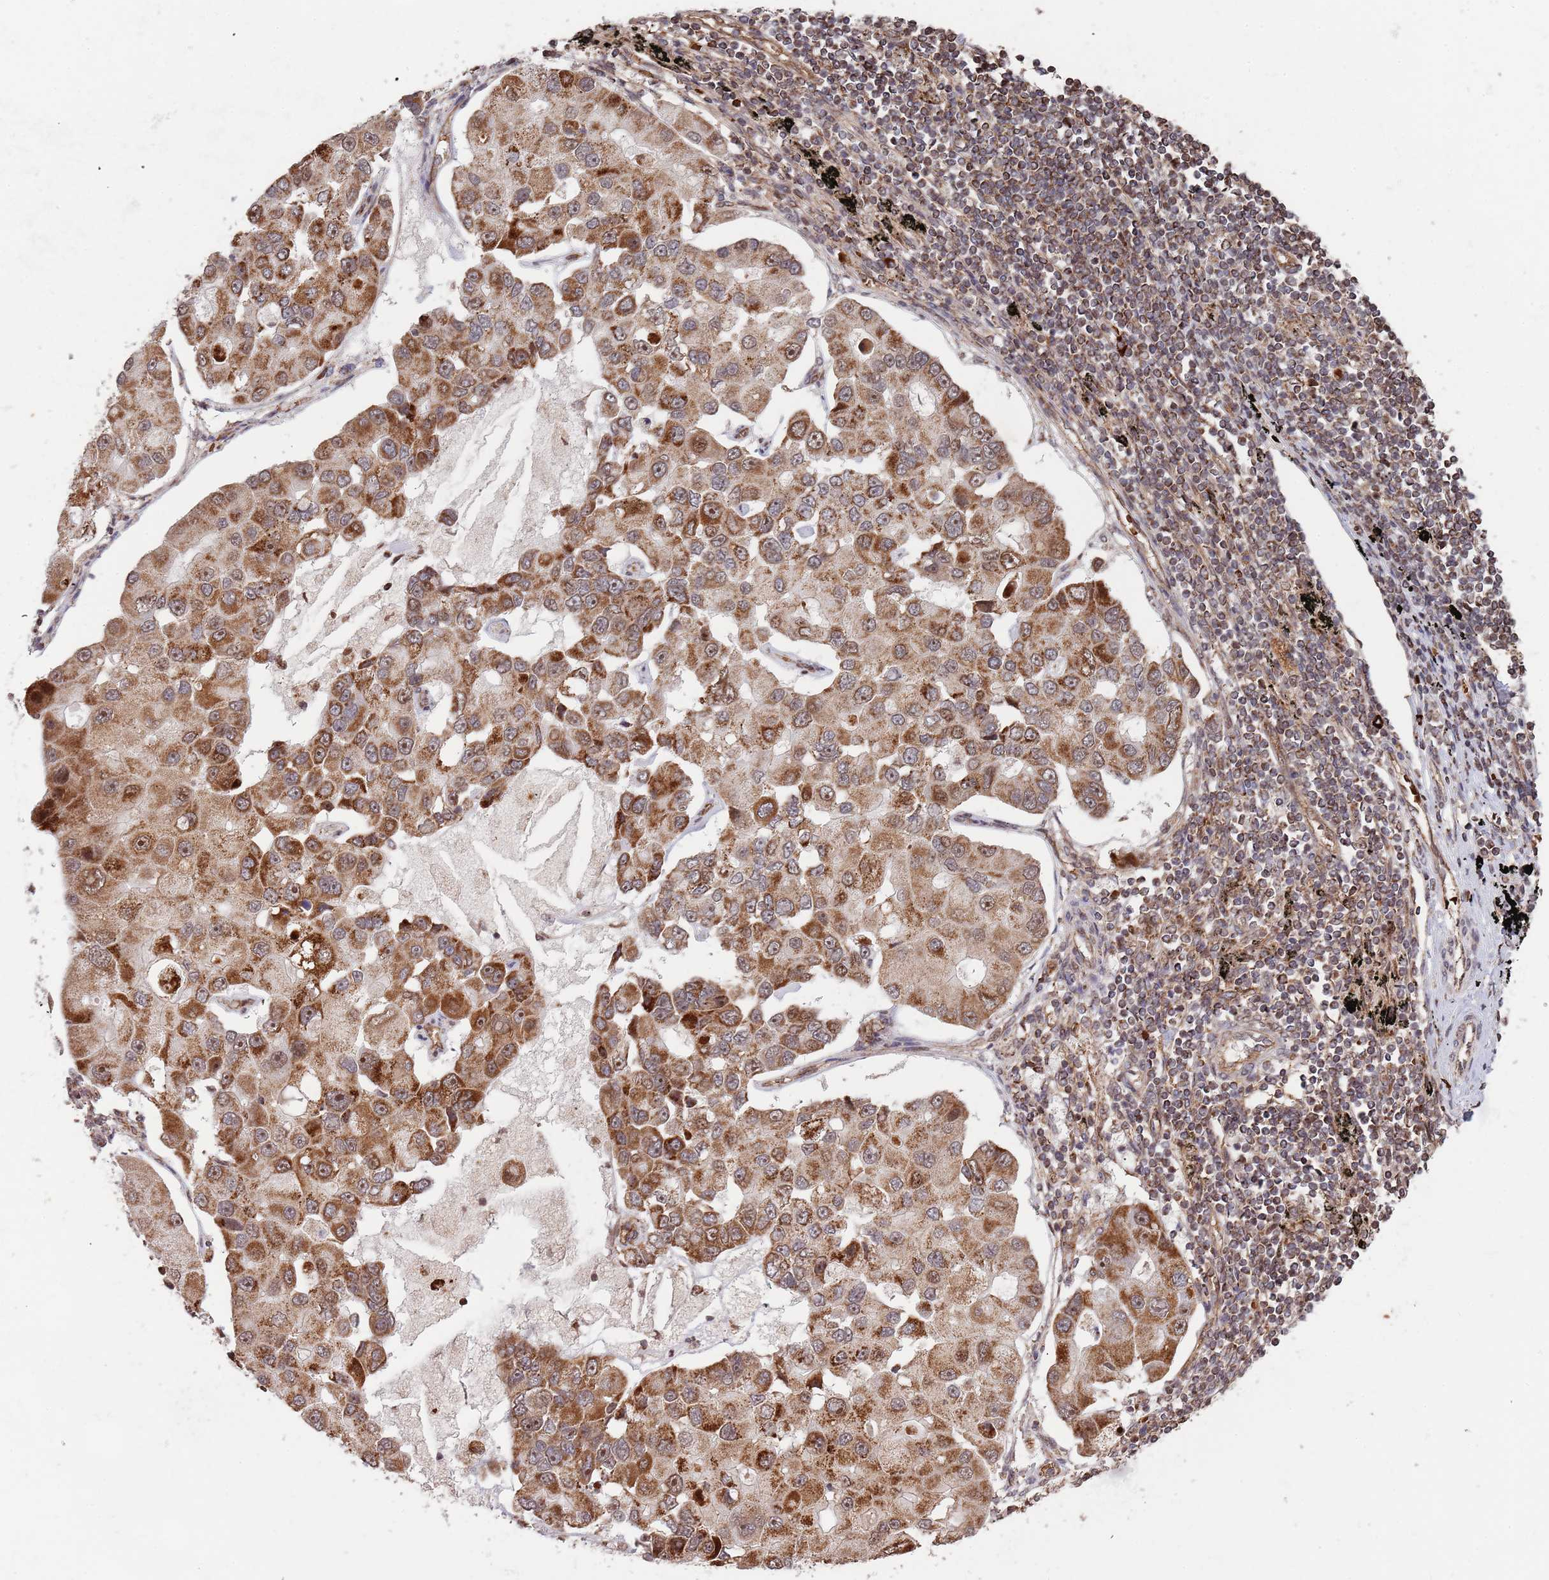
{"staining": {"intensity": "strong", "quantity": ">75%", "location": "cytoplasmic/membranous"}, "tissue": "lung cancer", "cell_type": "Tumor cells", "image_type": "cancer", "snomed": [{"axis": "morphology", "description": "Adenocarcinoma, NOS"}, {"axis": "topography", "description": "Lung"}], "caption": "Immunohistochemical staining of adenocarcinoma (lung) displays high levels of strong cytoplasmic/membranous protein positivity in approximately >75% of tumor cells.", "gene": "DCHS1", "patient": {"sex": "female", "age": 54}}